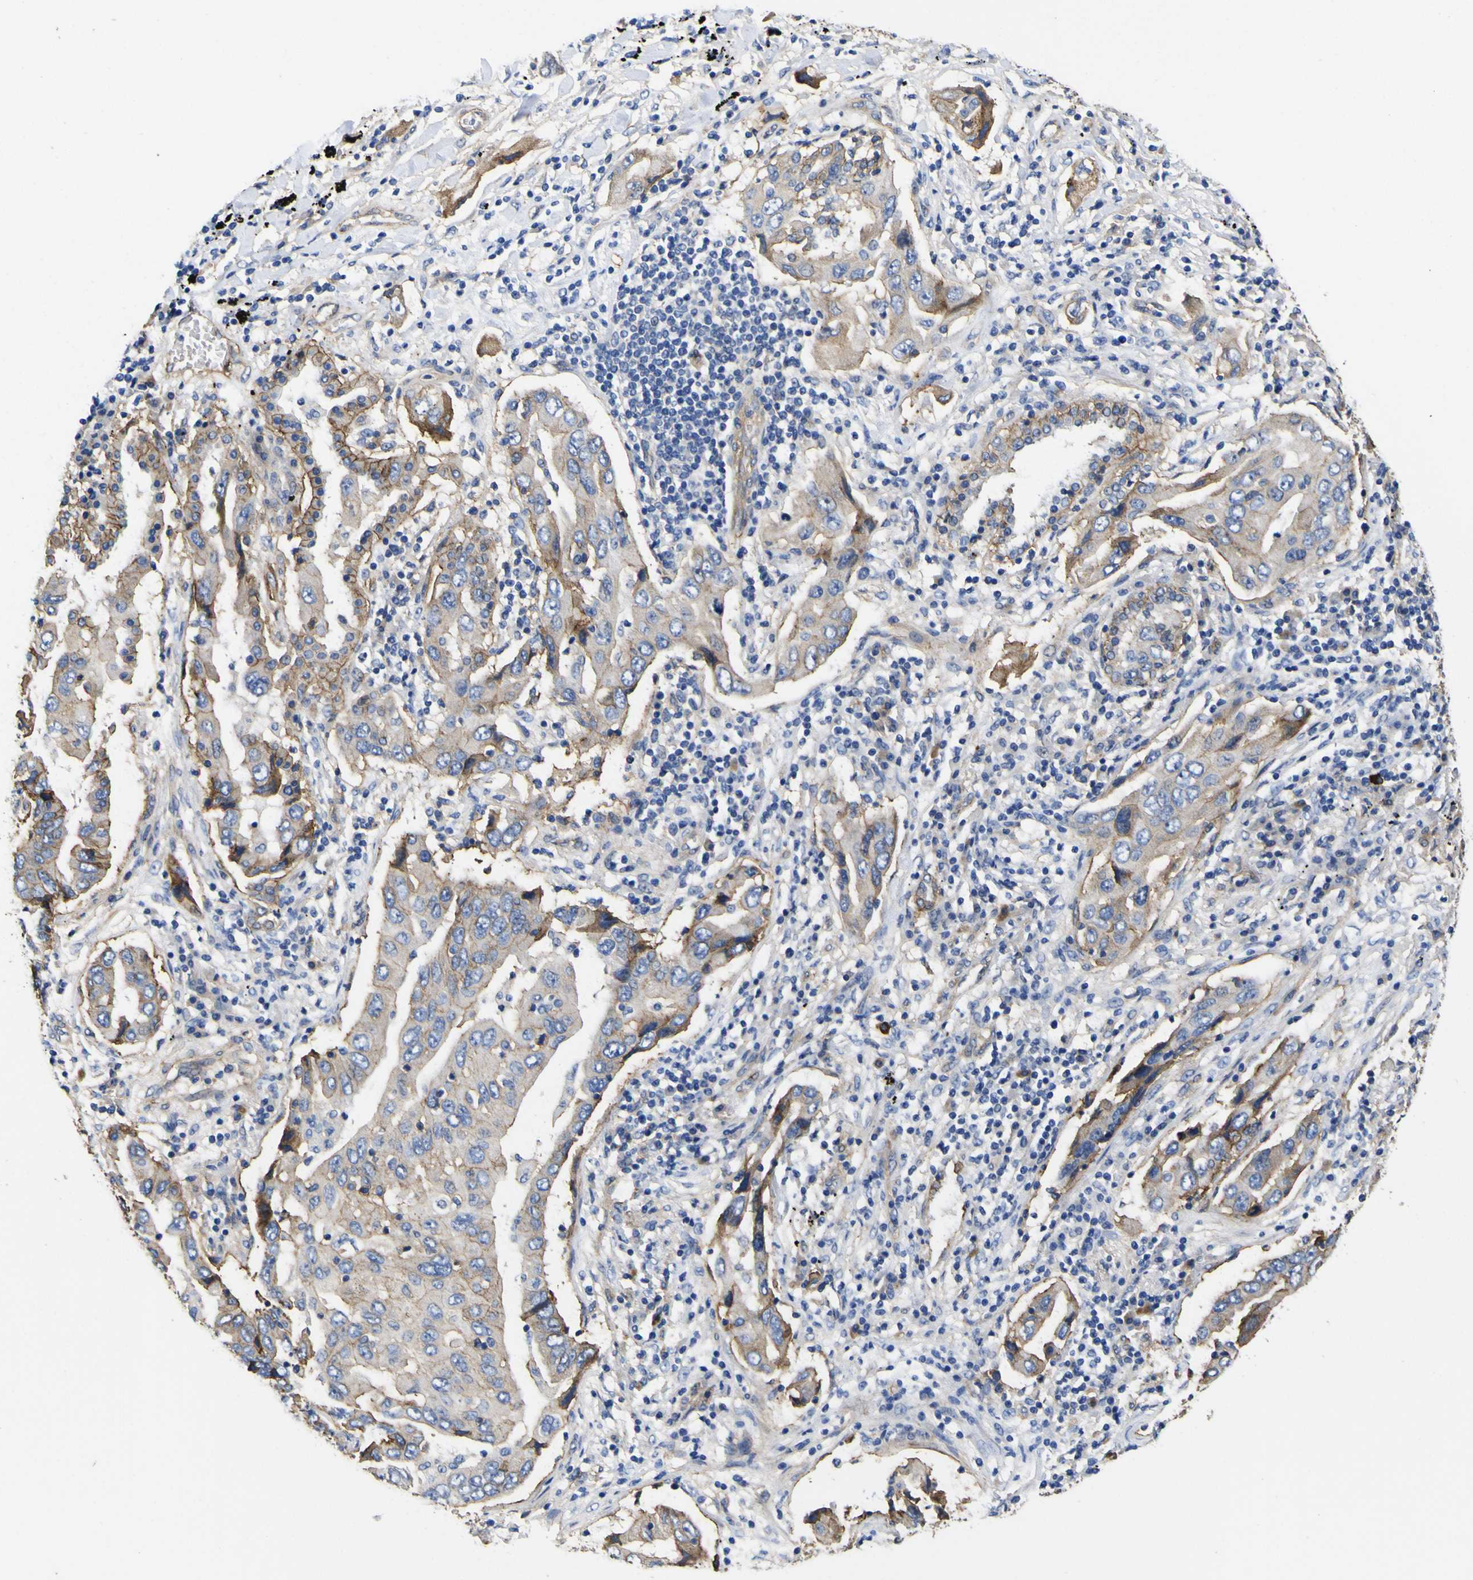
{"staining": {"intensity": "moderate", "quantity": "25%-75%", "location": "cytoplasmic/membranous"}, "tissue": "lung cancer", "cell_type": "Tumor cells", "image_type": "cancer", "snomed": [{"axis": "morphology", "description": "Adenocarcinoma, NOS"}, {"axis": "topography", "description": "Lung"}], "caption": "DAB (3,3'-diaminobenzidine) immunohistochemical staining of human lung cancer (adenocarcinoma) displays moderate cytoplasmic/membranous protein staining in approximately 25%-75% of tumor cells.", "gene": "CD151", "patient": {"sex": "female", "age": 65}}